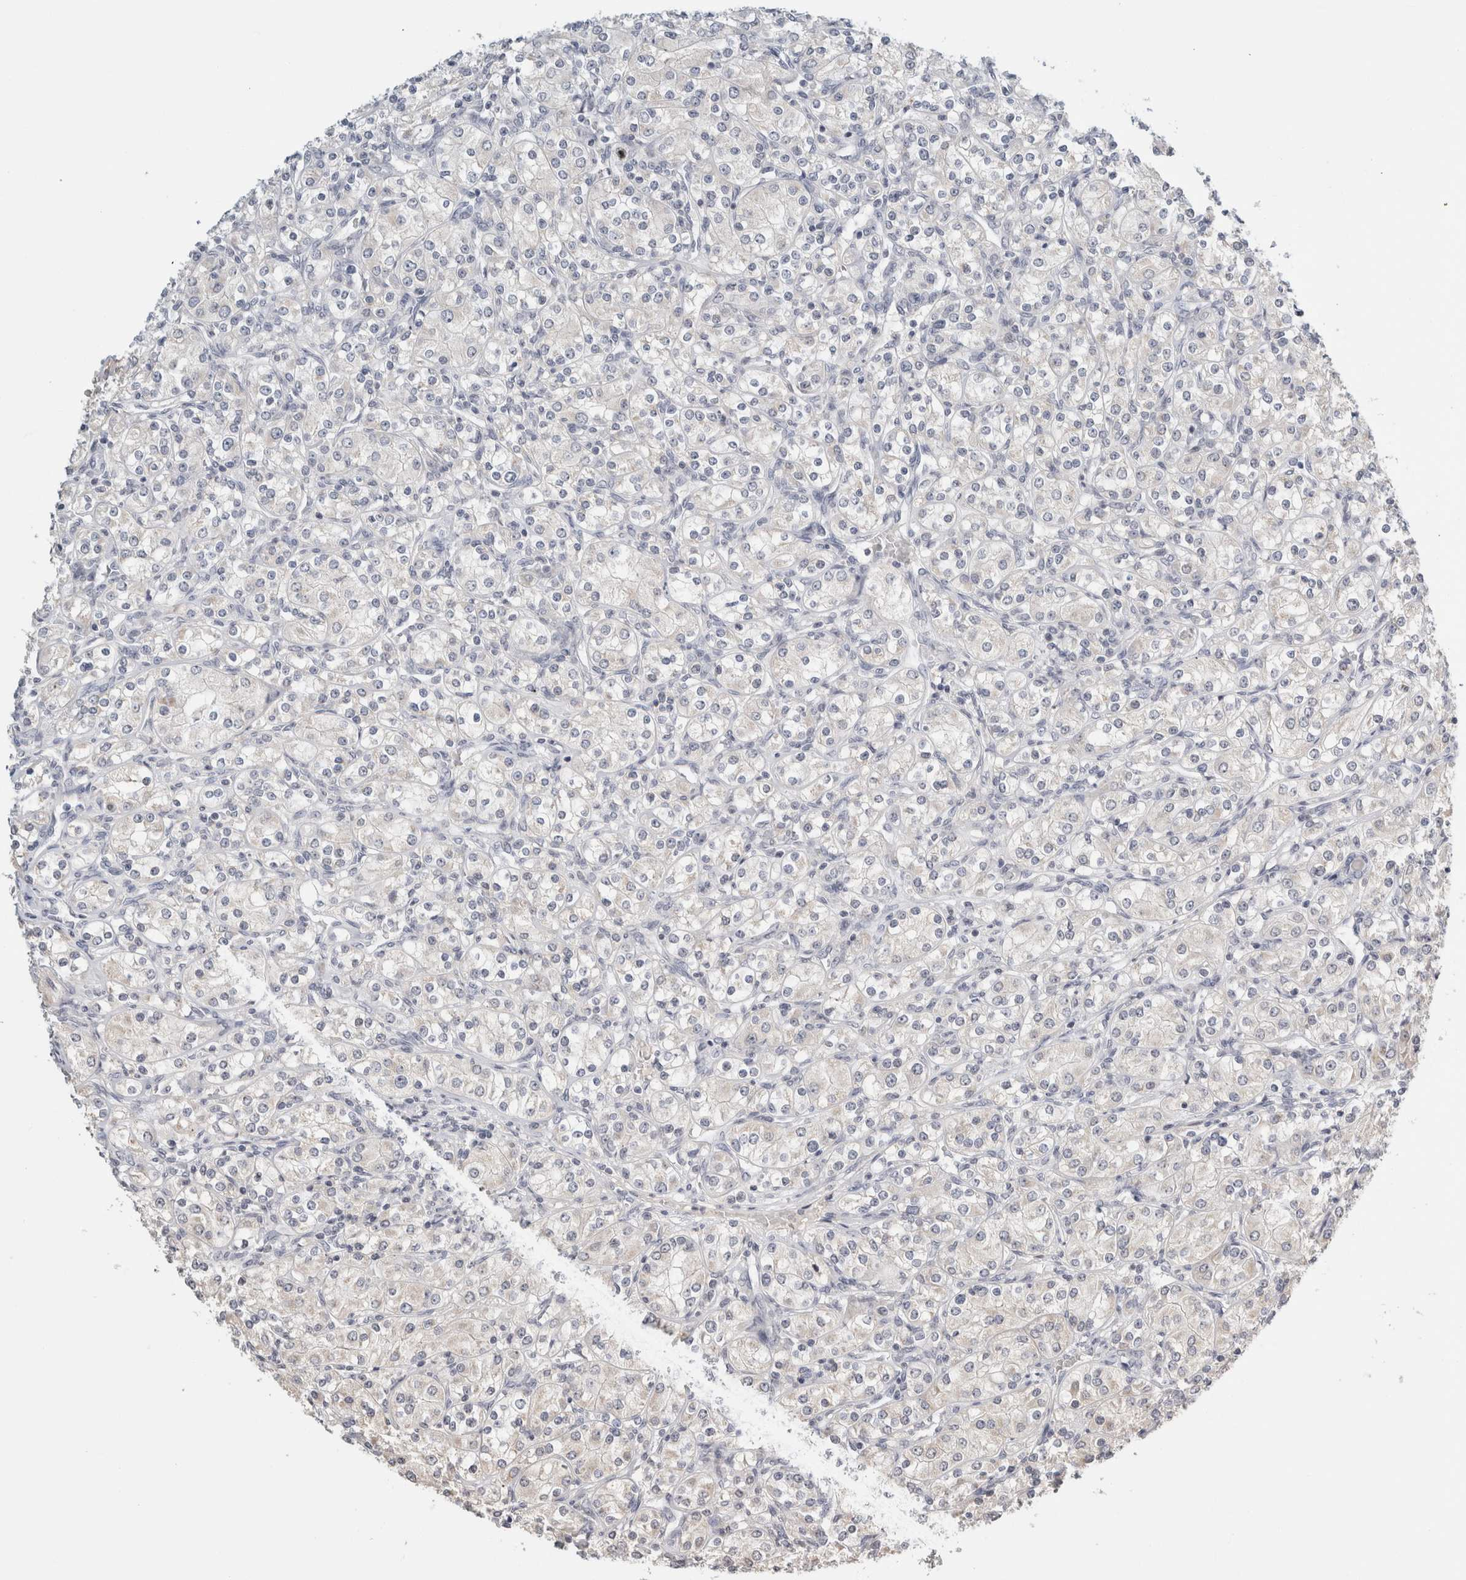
{"staining": {"intensity": "negative", "quantity": "none", "location": "none"}, "tissue": "renal cancer", "cell_type": "Tumor cells", "image_type": "cancer", "snomed": [{"axis": "morphology", "description": "Adenocarcinoma, NOS"}, {"axis": "topography", "description": "Kidney"}], "caption": "Renal adenocarcinoma was stained to show a protein in brown. There is no significant staining in tumor cells.", "gene": "CRAT", "patient": {"sex": "male", "age": 77}}